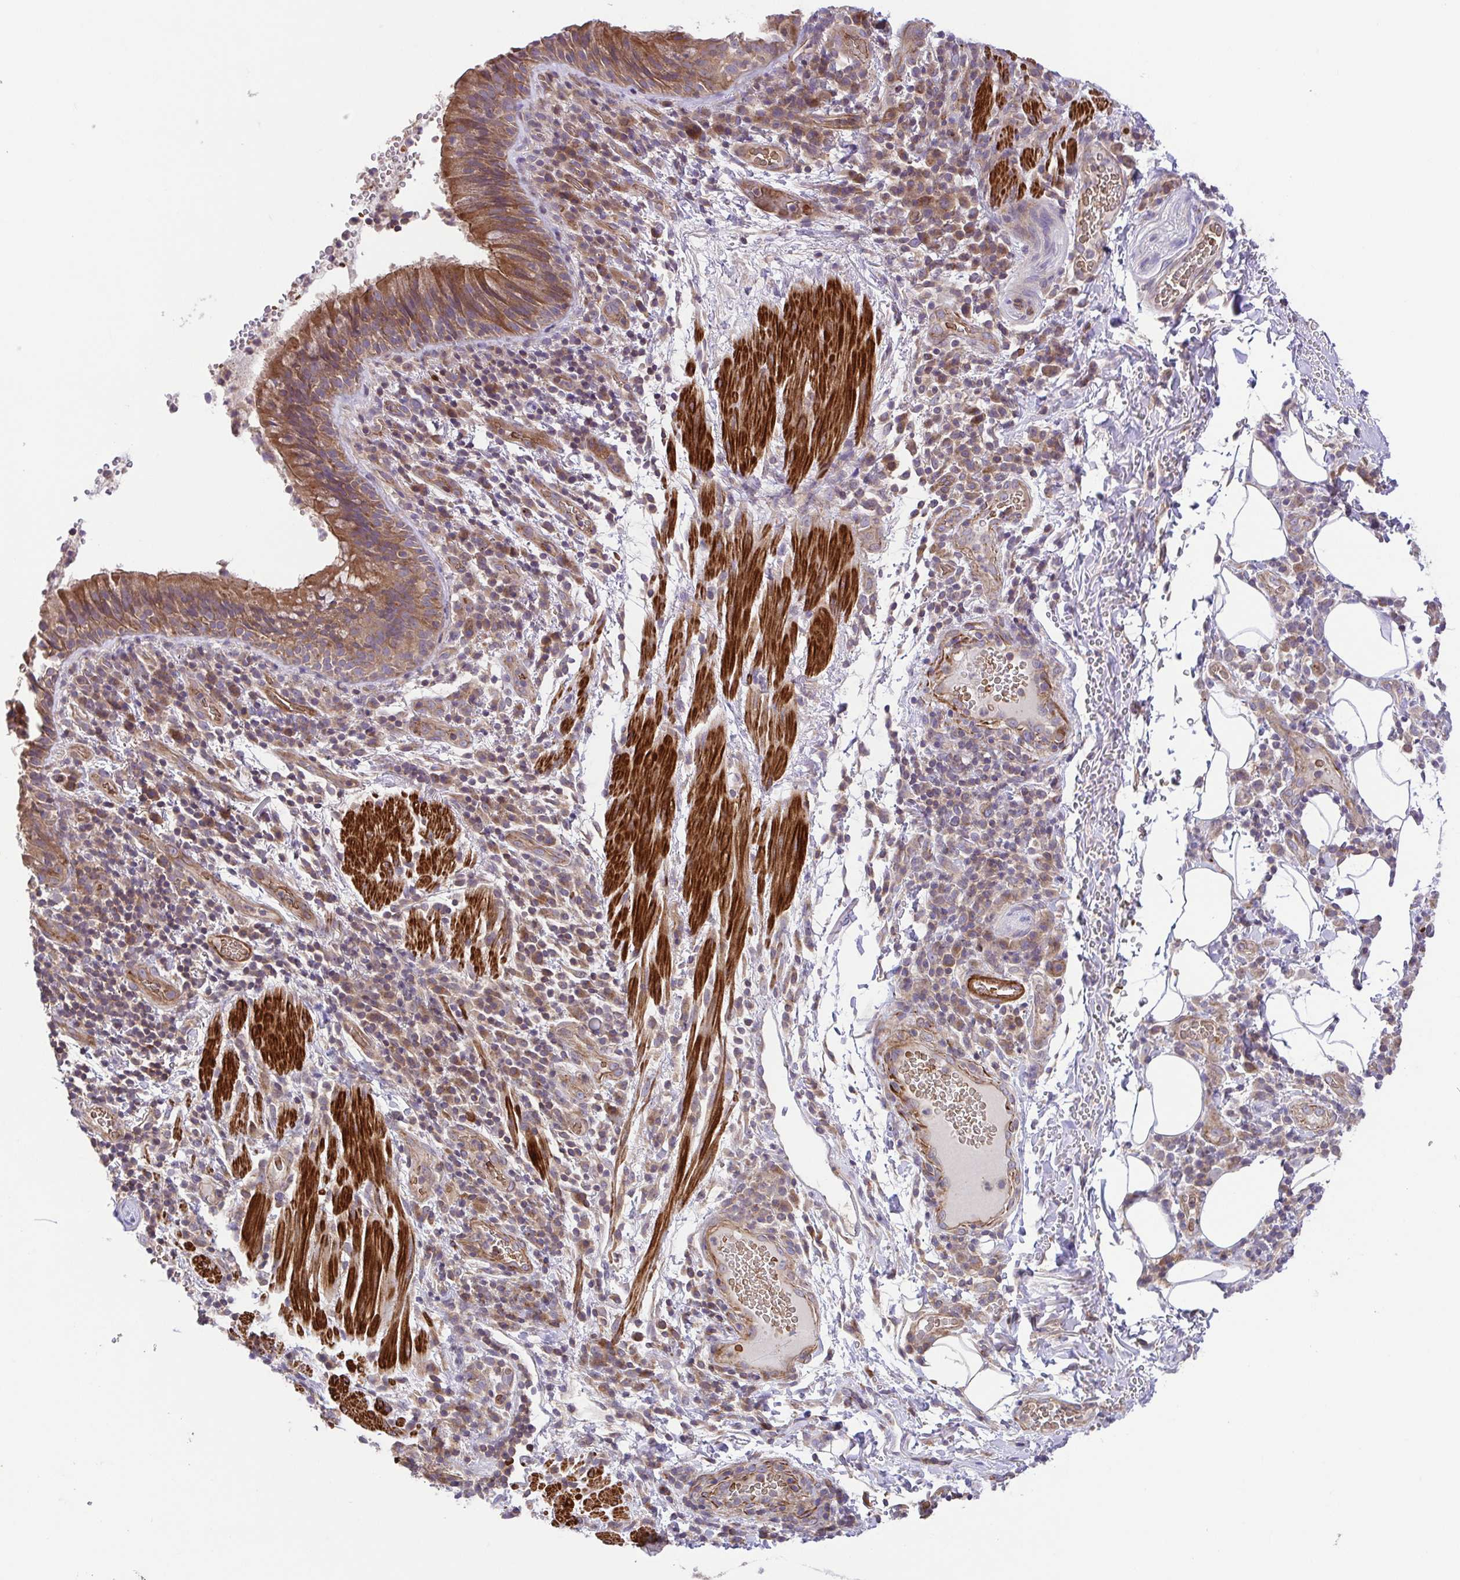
{"staining": {"intensity": "moderate", "quantity": ">75%", "location": "cytoplasmic/membranous"}, "tissue": "bronchus", "cell_type": "Respiratory epithelial cells", "image_type": "normal", "snomed": [{"axis": "morphology", "description": "Normal tissue, NOS"}, {"axis": "topography", "description": "Lymph node"}, {"axis": "topography", "description": "Bronchus"}], "caption": "The histopathology image demonstrates a brown stain indicating the presence of a protein in the cytoplasmic/membranous of respiratory epithelial cells in bronchus.", "gene": "IDE", "patient": {"sex": "male", "age": 56}}